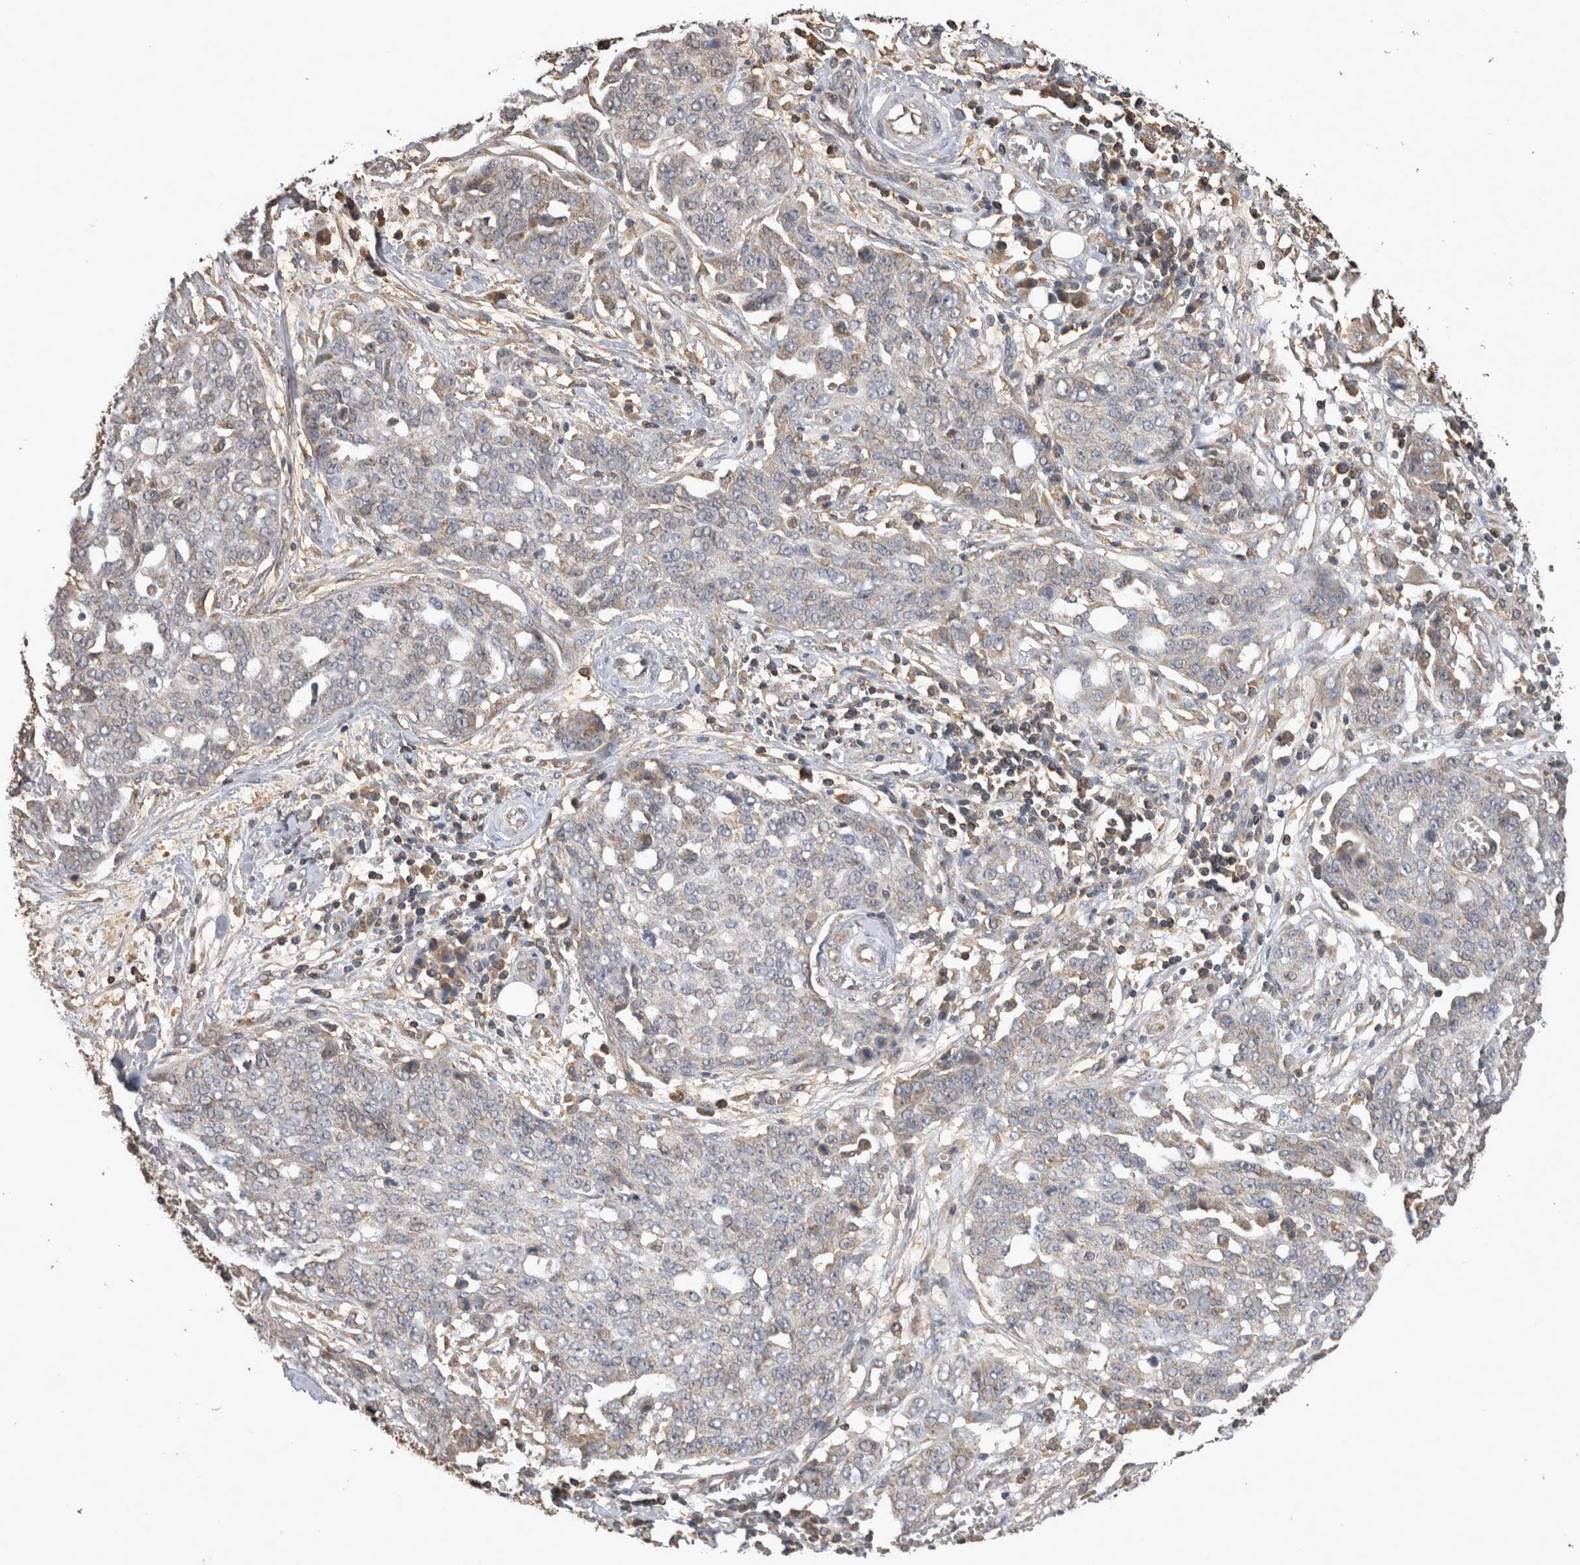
{"staining": {"intensity": "negative", "quantity": "none", "location": "none"}, "tissue": "ovarian cancer", "cell_type": "Tumor cells", "image_type": "cancer", "snomed": [{"axis": "morphology", "description": "Cystadenocarcinoma, serous, NOS"}, {"axis": "topography", "description": "Soft tissue"}, {"axis": "topography", "description": "Ovary"}], "caption": "The immunohistochemistry (IHC) micrograph has no significant expression in tumor cells of serous cystadenocarcinoma (ovarian) tissue.", "gene": "PREP", "patient": {"sex": "female", "age": 57}}